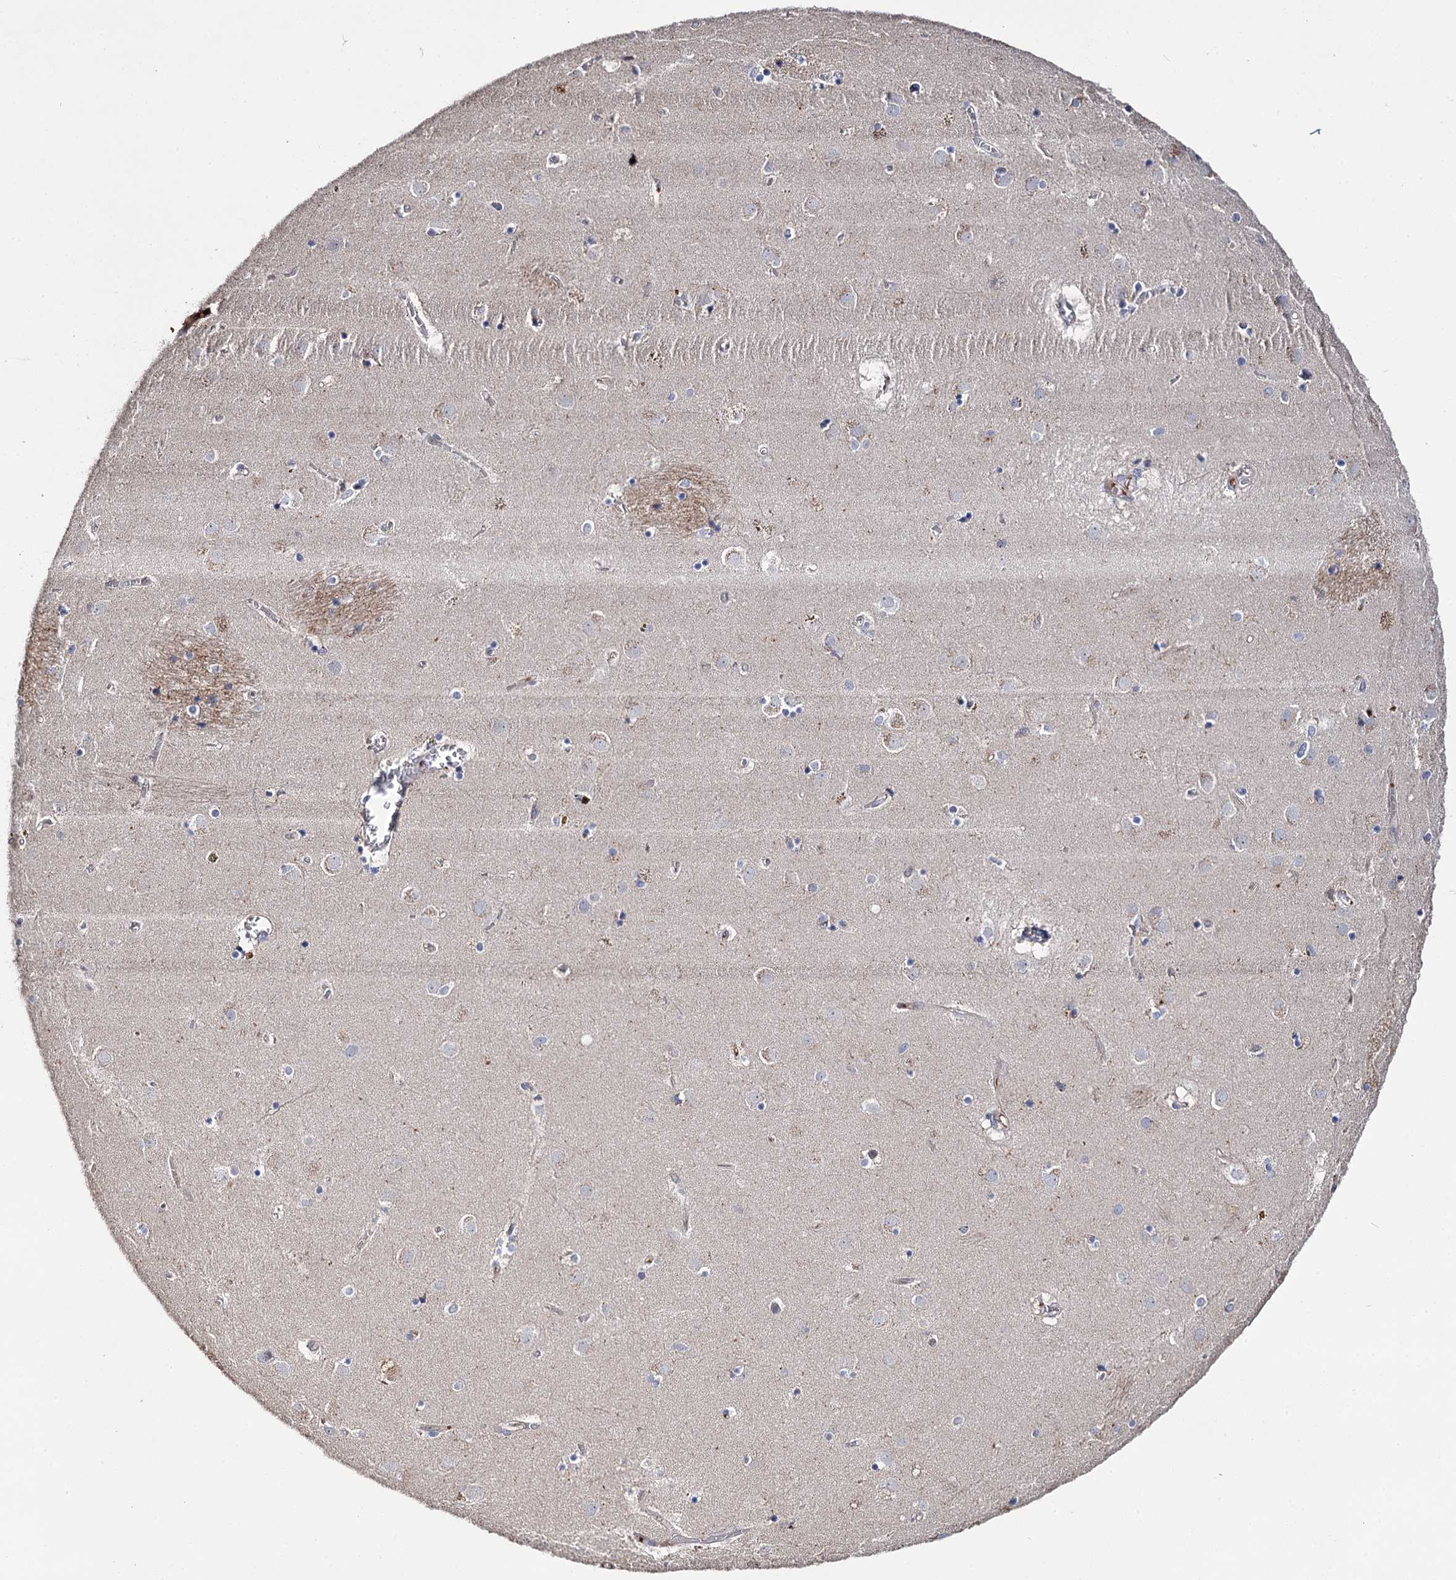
{"staining": {"intensity": "negative", "quantity": "none", "location": "none"}, "tissue": "caudate", "cell_type": "Glial cells", "image_type": "normal", "snomed": [{"axis": "morphology", "description": "Normal tissue, NOS"}, {"axis": "topography", "description": "Lateral ventricle wall"}], "caption": "DAB immunohistochemical staining of benign caudate shows no significant expression in glial cells. (Brightfield microscopy of DAB (3,3'-diaminobenzidine) immunohistochemistry at high magnification).", "gene": "DNAH6", "patient": {"sex": "male", "age": 70}}